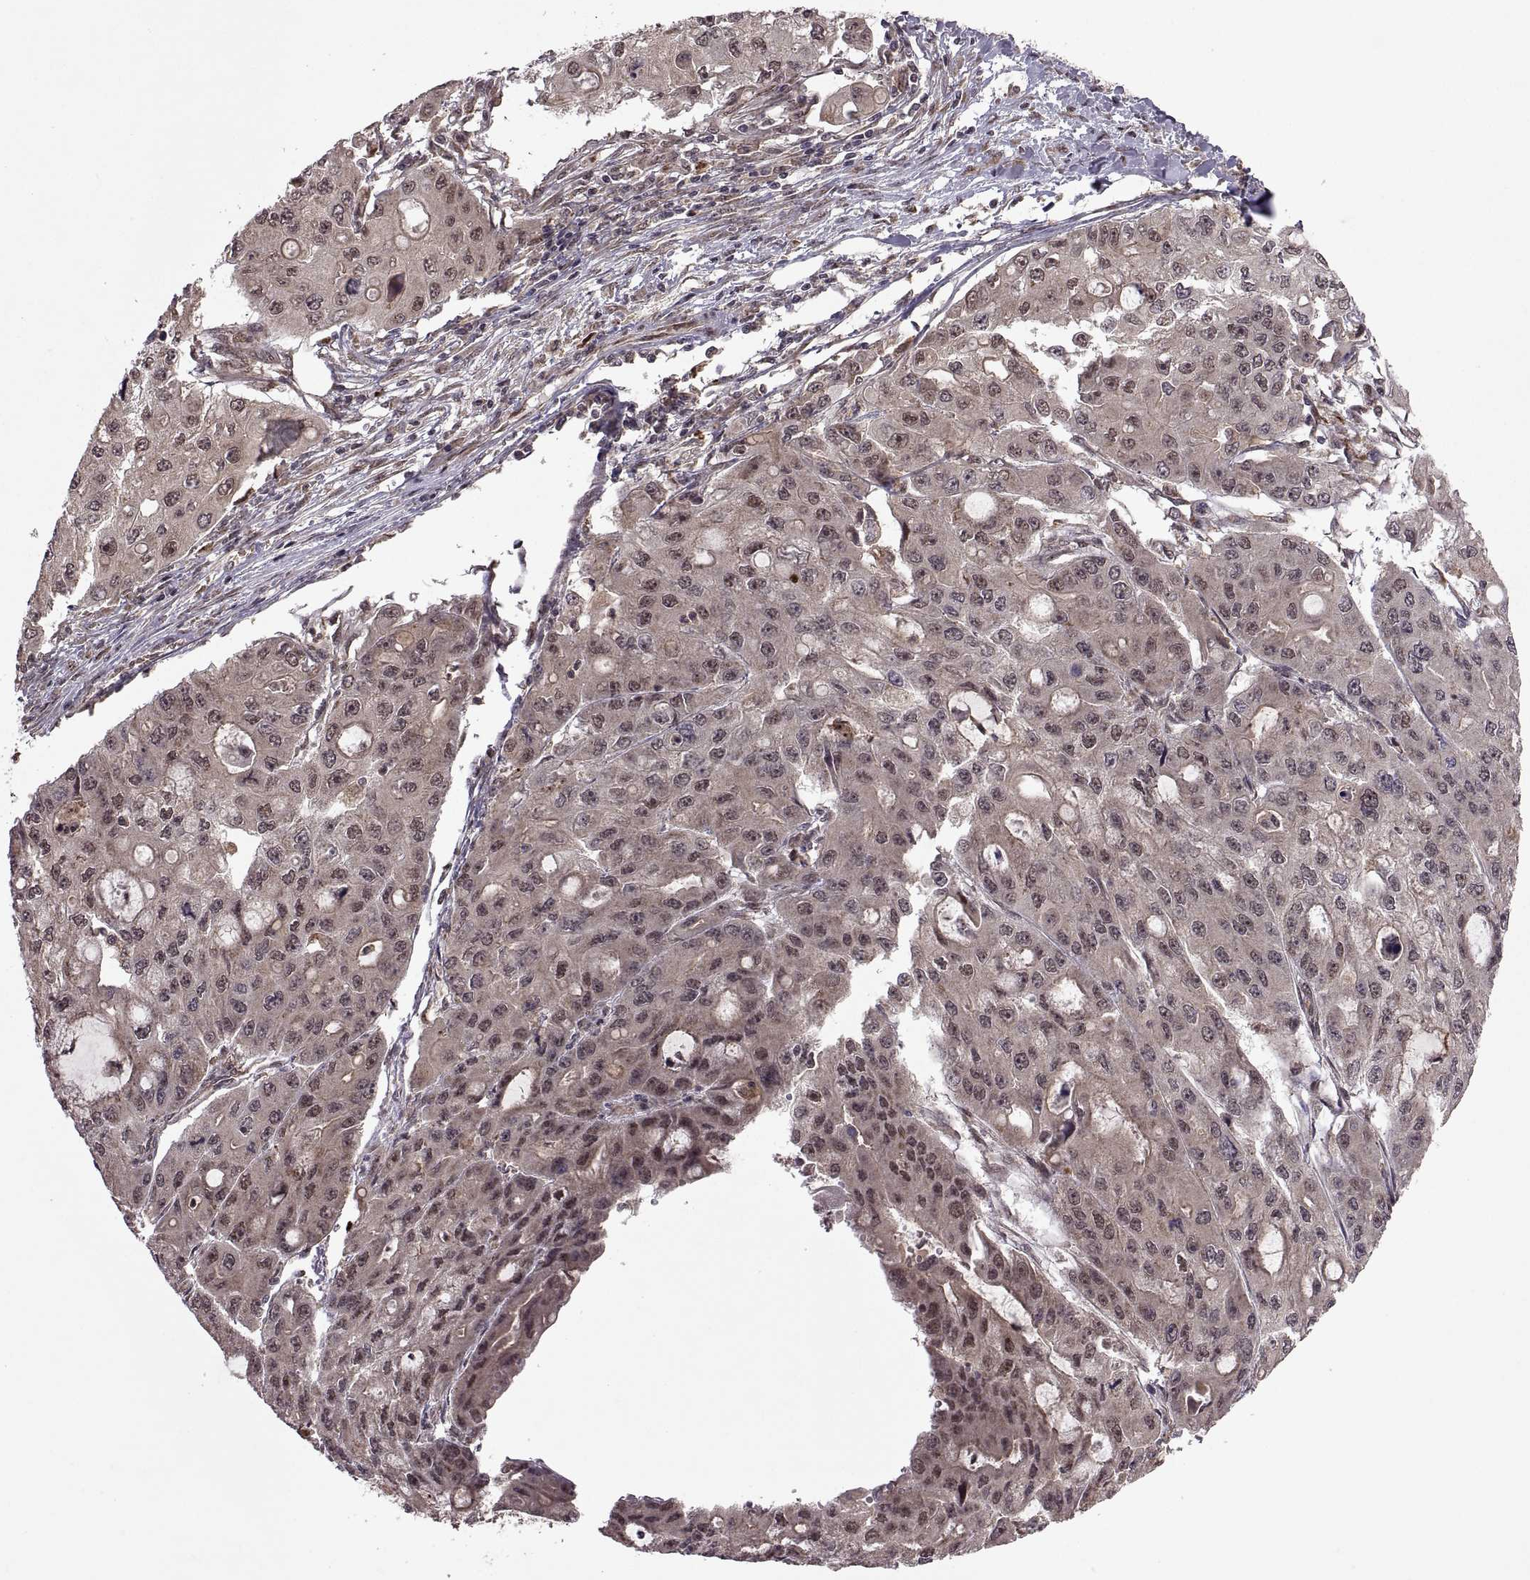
{"staining": {"intensity": "weak", "quantity": "<25%", "location": "nuclear"}, "tissue": "ovarian cancer", "cell_type": "Tumor cells", "image_type": "cancer", "snomed": [{"axis": "morphology", "description": "Cystadenocarcinoma, serous, NOS"}, {"axis": "topography", "description": "Ovary"}], "caption": "This micrograph is of ovarian cancer stained with immunohistochemistry to label a protein in brown with the nuclei are counter-stained blue. There is no expression in tumor cells.", "gene": "PTOV1", "patient": {"sex": "female", "age": 56}}